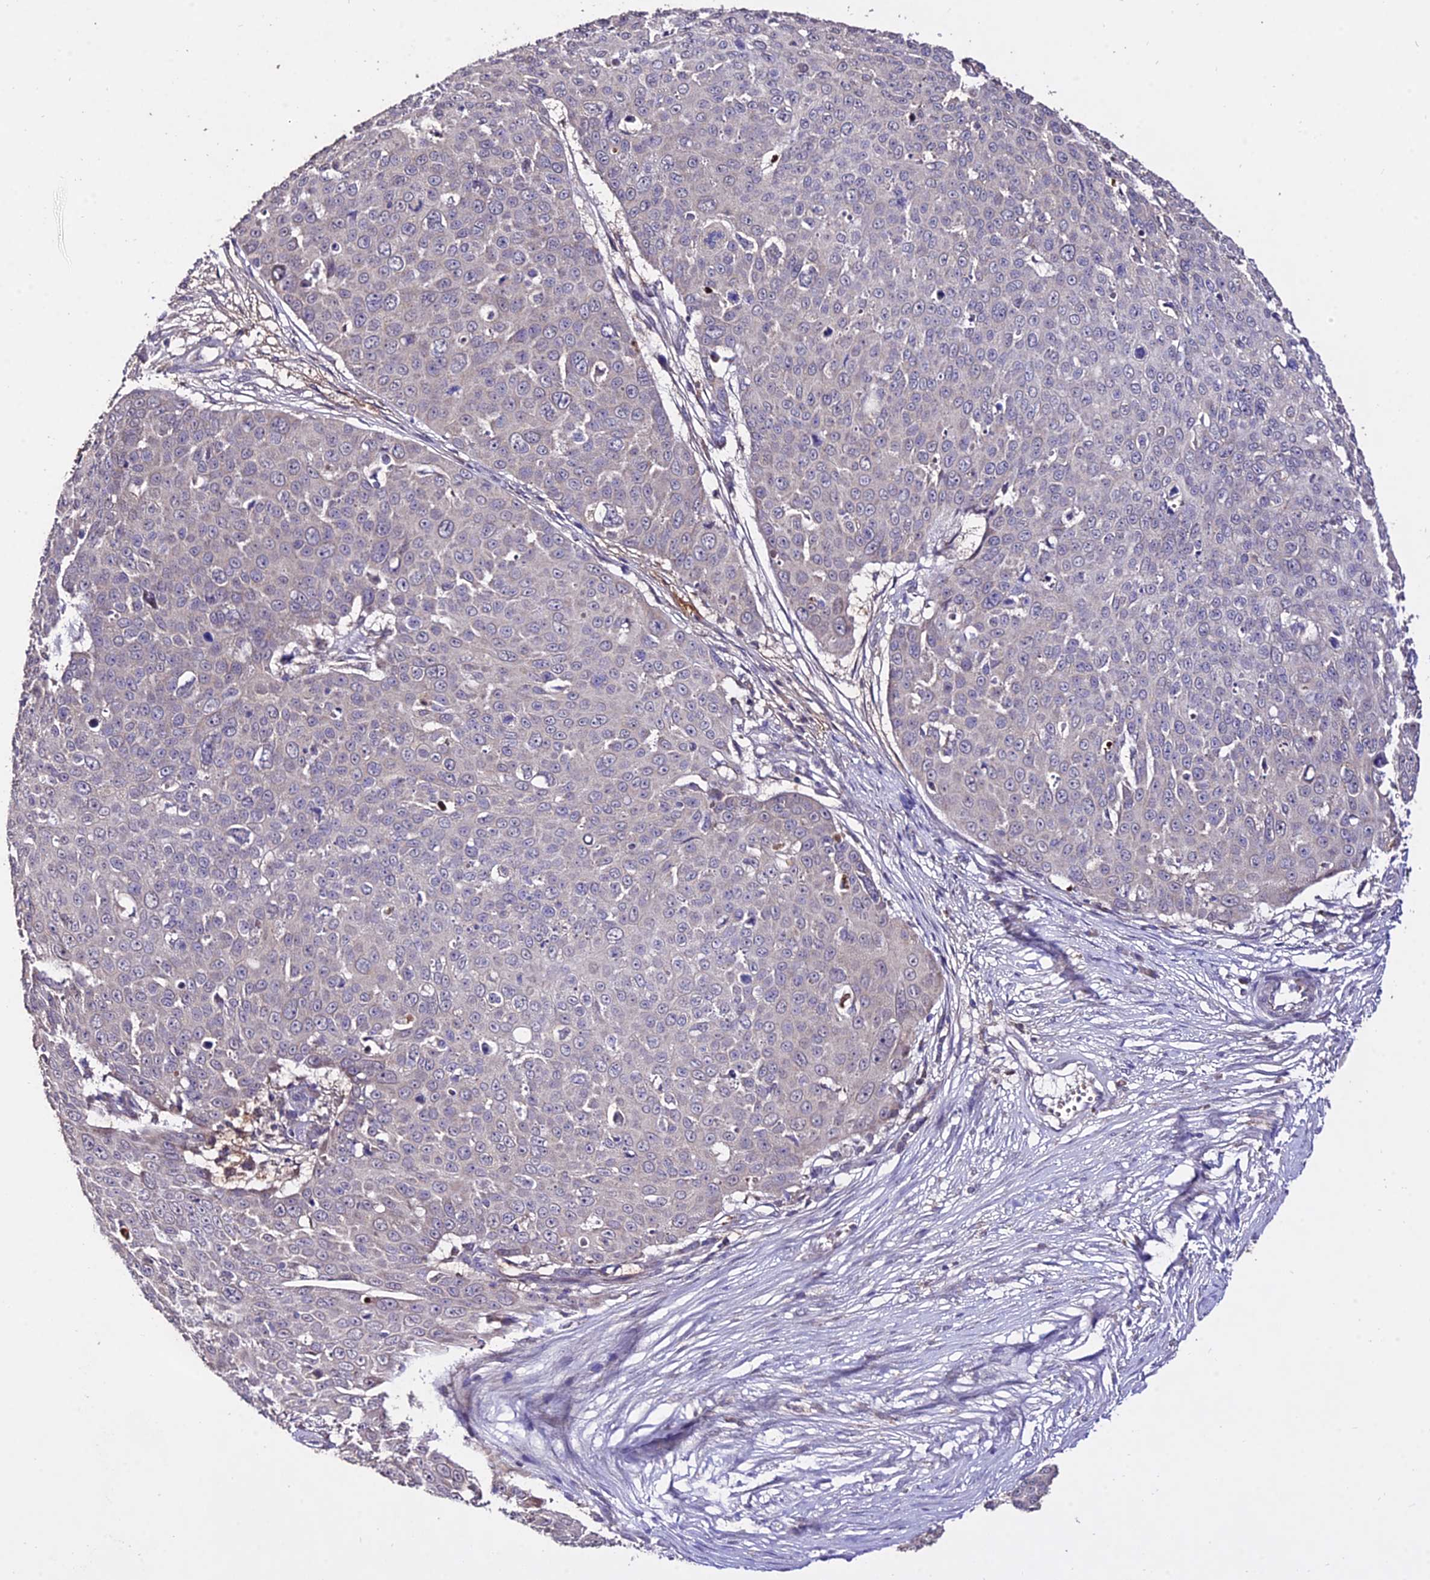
{"staining": {"intensity": "negative", "quantity": "none", "location": "none"}, "tissue": "skin cancer", "cell_type": "Tumor cells", "image_type": "cancer", "snomed": [{"axis": "morphology", "description": "Squamous cell carcinoma, NOS"}, {"axis": "topography", "description": "Skin"}], "caption": "The immunohistochemistry (IHC) micrograph has no significant expression in tumor cells of skin cancer tissue. (DAB immunohistochemistry (IHC), high magnification).", "gene": "WDR5B", "patient": {"sex": "male", "age": 71}}